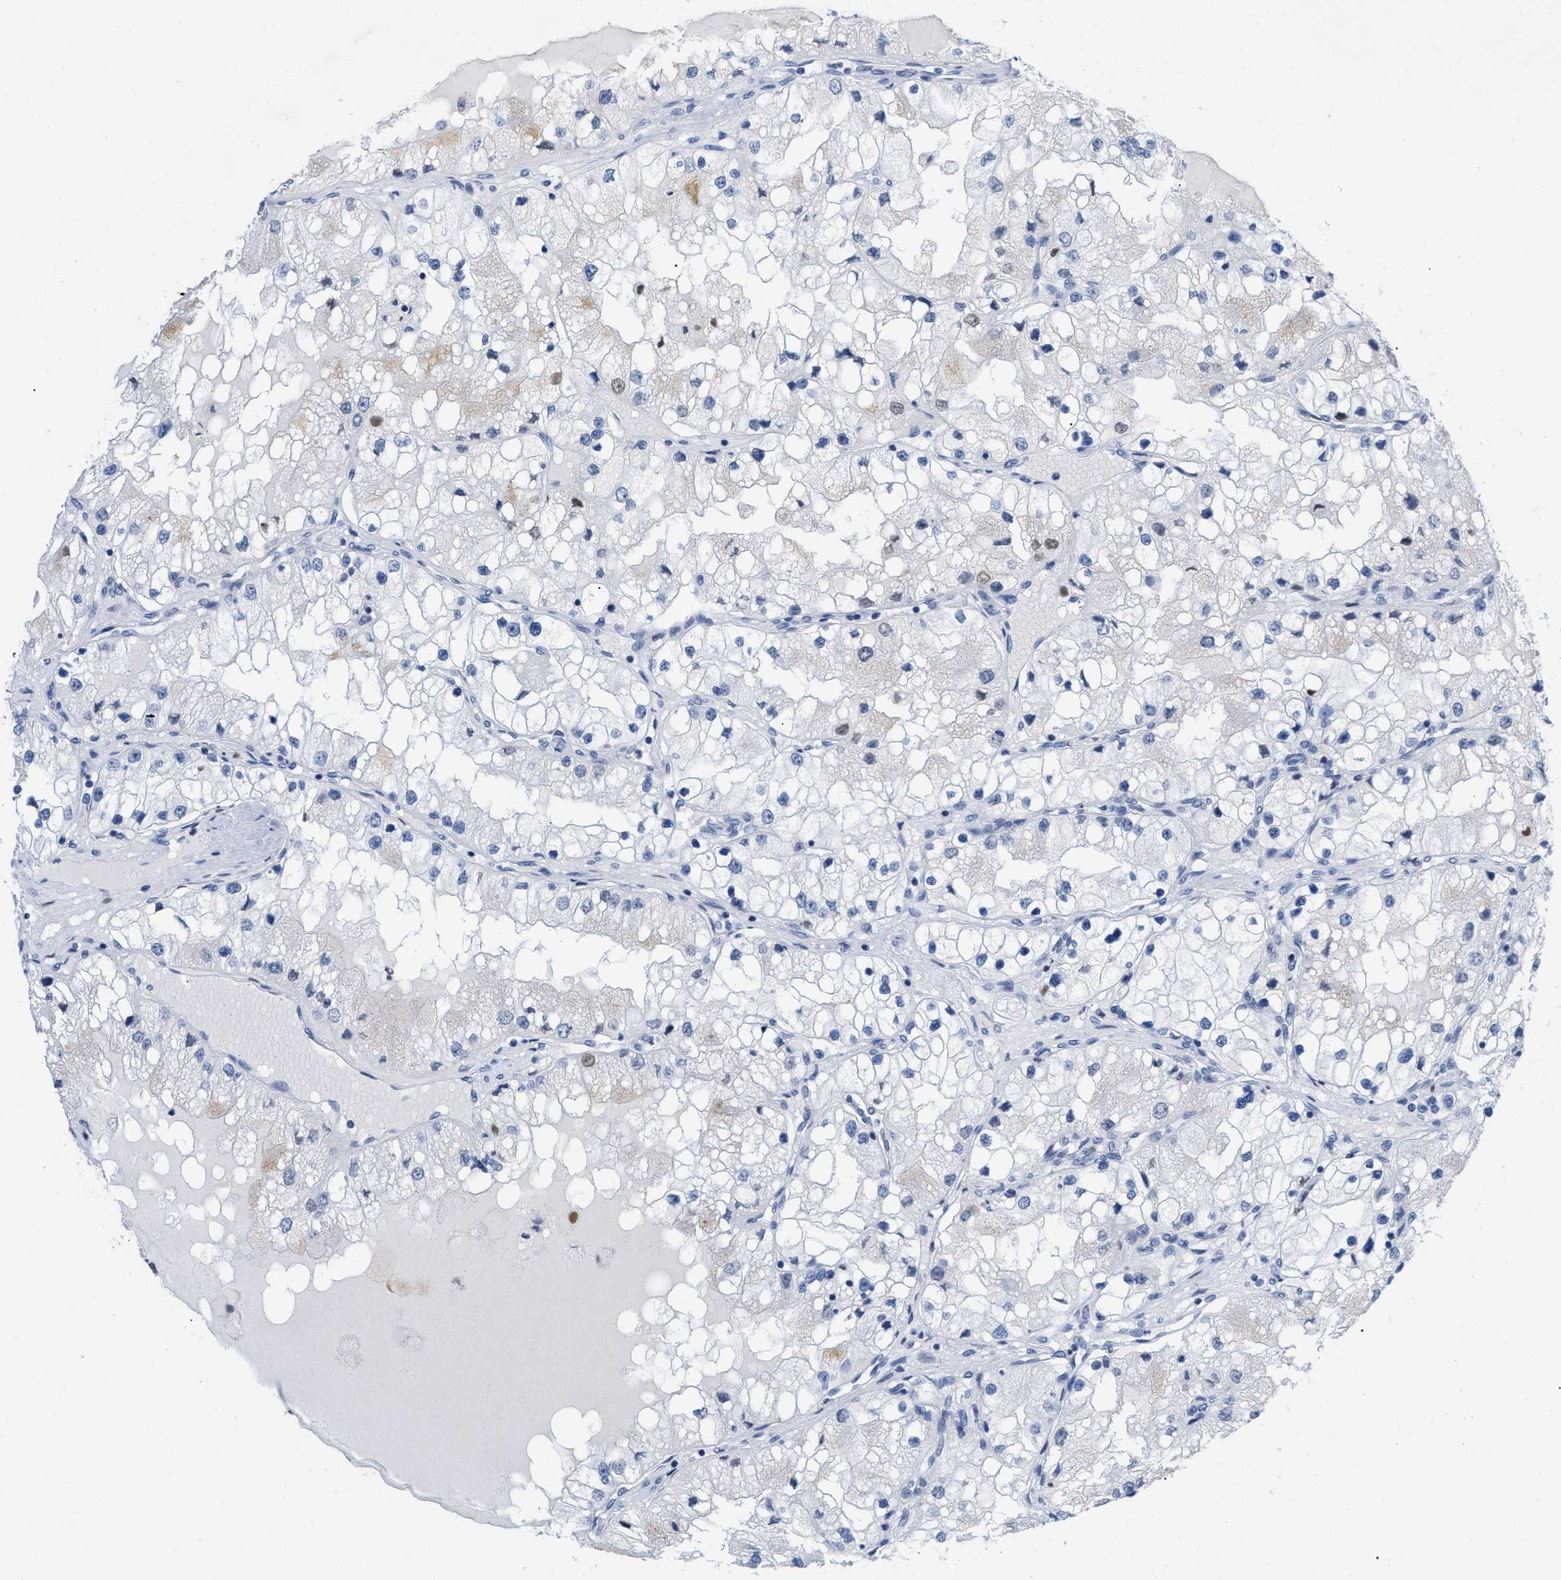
{"staining": {"intensity": "negative", "quantity": "none", "location": "none"}, "tissue": "renal cancer", "cell_type": "Tumor cells", "image_type": "cancer", "snomed": [{"axis": "morphology", "description": "Adenocarcinoma, NOS"}, {"axis": "topography", "description": "Kidney"}], "caption": "Renal cancer was stained to show a protein in brown. There is no significant positivity in tumor cells.", "gene": "TPR", "patient": {"sex": "male", "age": 68}}